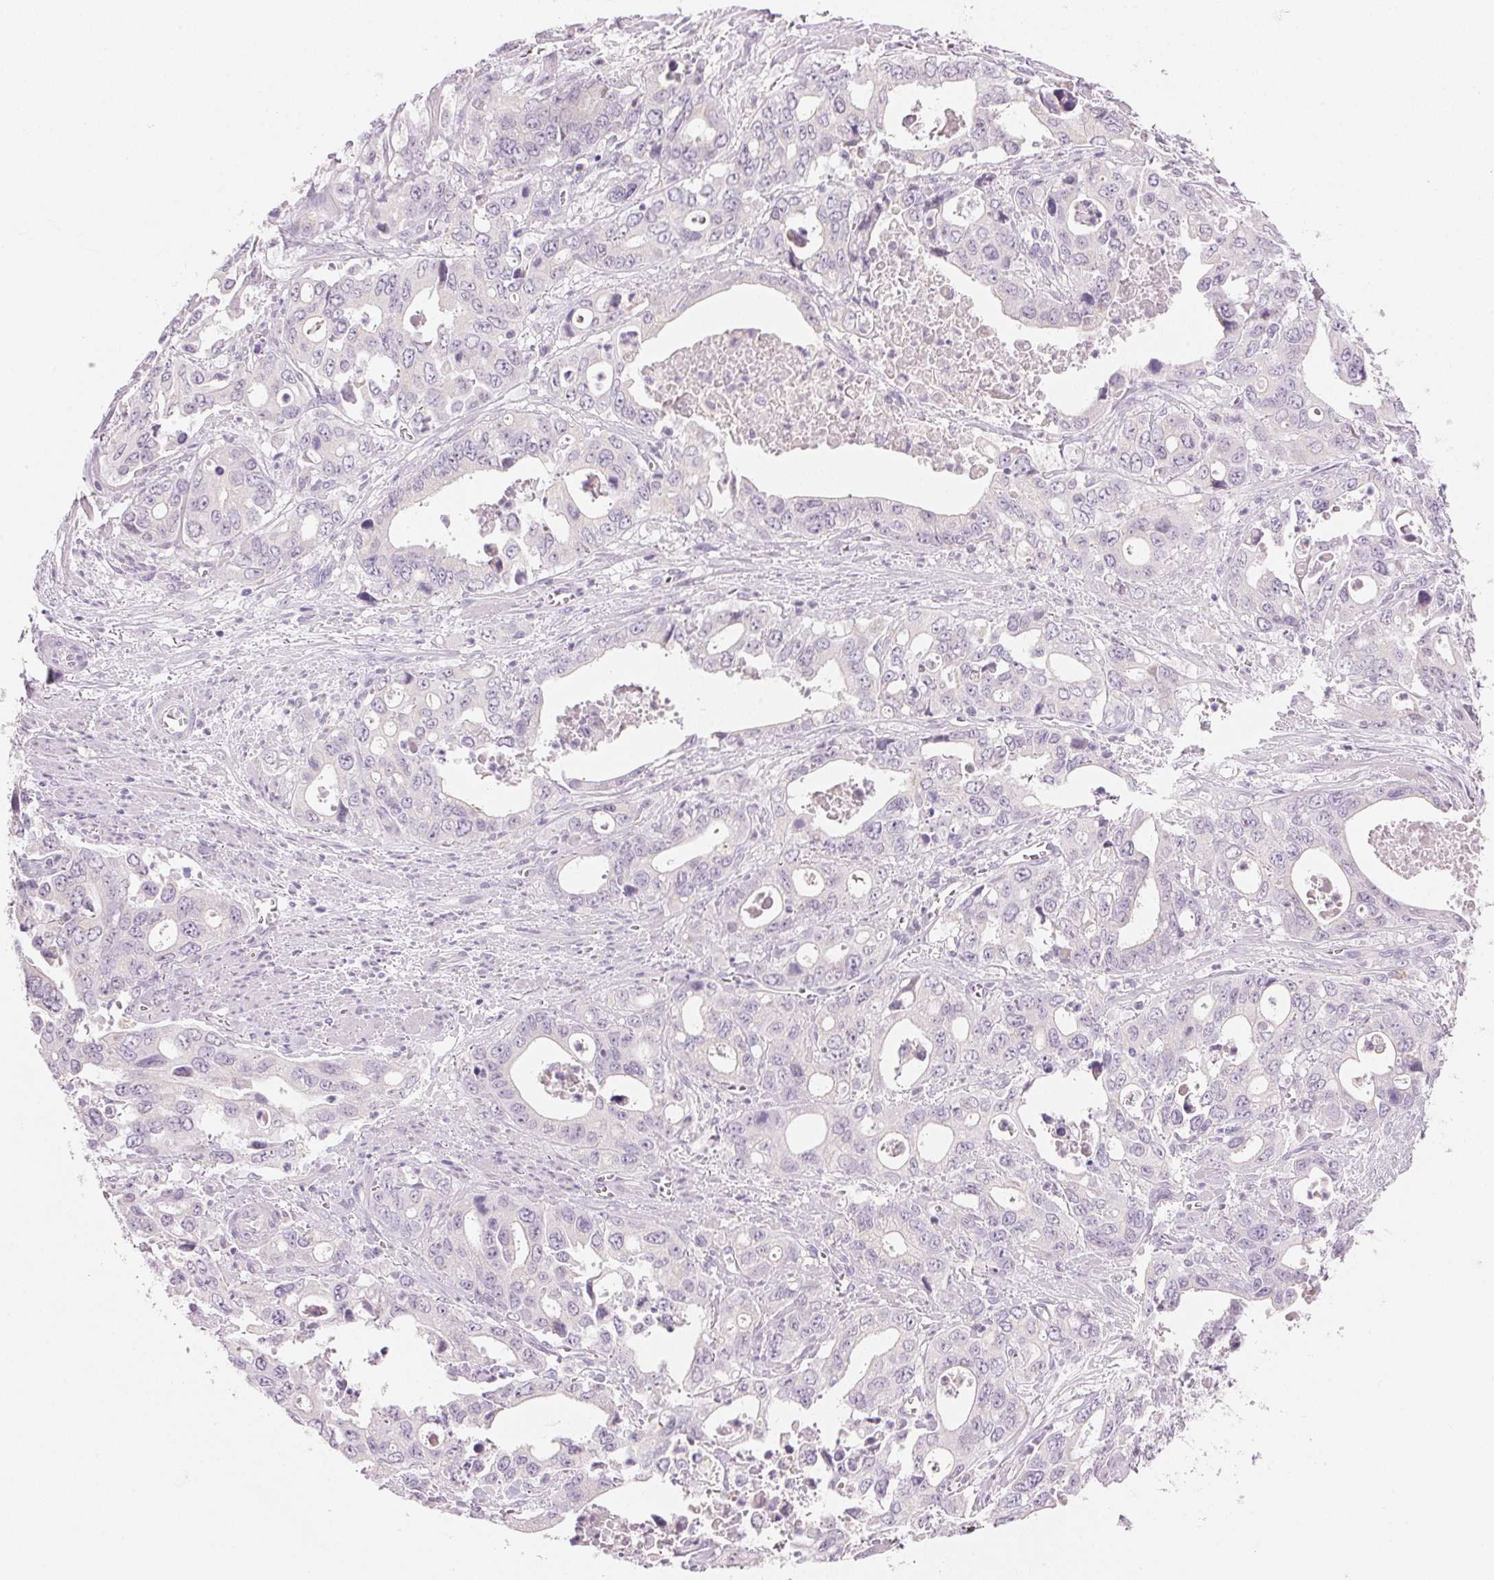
{"staining": {"intensity": "negative", "quantity": "none", "location": "none"}, "tissue": "stomach cancer", "cell_type": "Tumor cells", "image_type": "cancer", "snomed": [{"axis": "morphology", "description": "Adenocarcinoma, NOS"}, {"axis": "topography", "description": "Stomach, upper"}], "caption": "Human stomach cancer stained for a protein using immunohistochemistry (IHC) reveals no positivity in tumor cells.", "gene": "CYP11B1", "patient": {"sex": "male", "age": 74}}